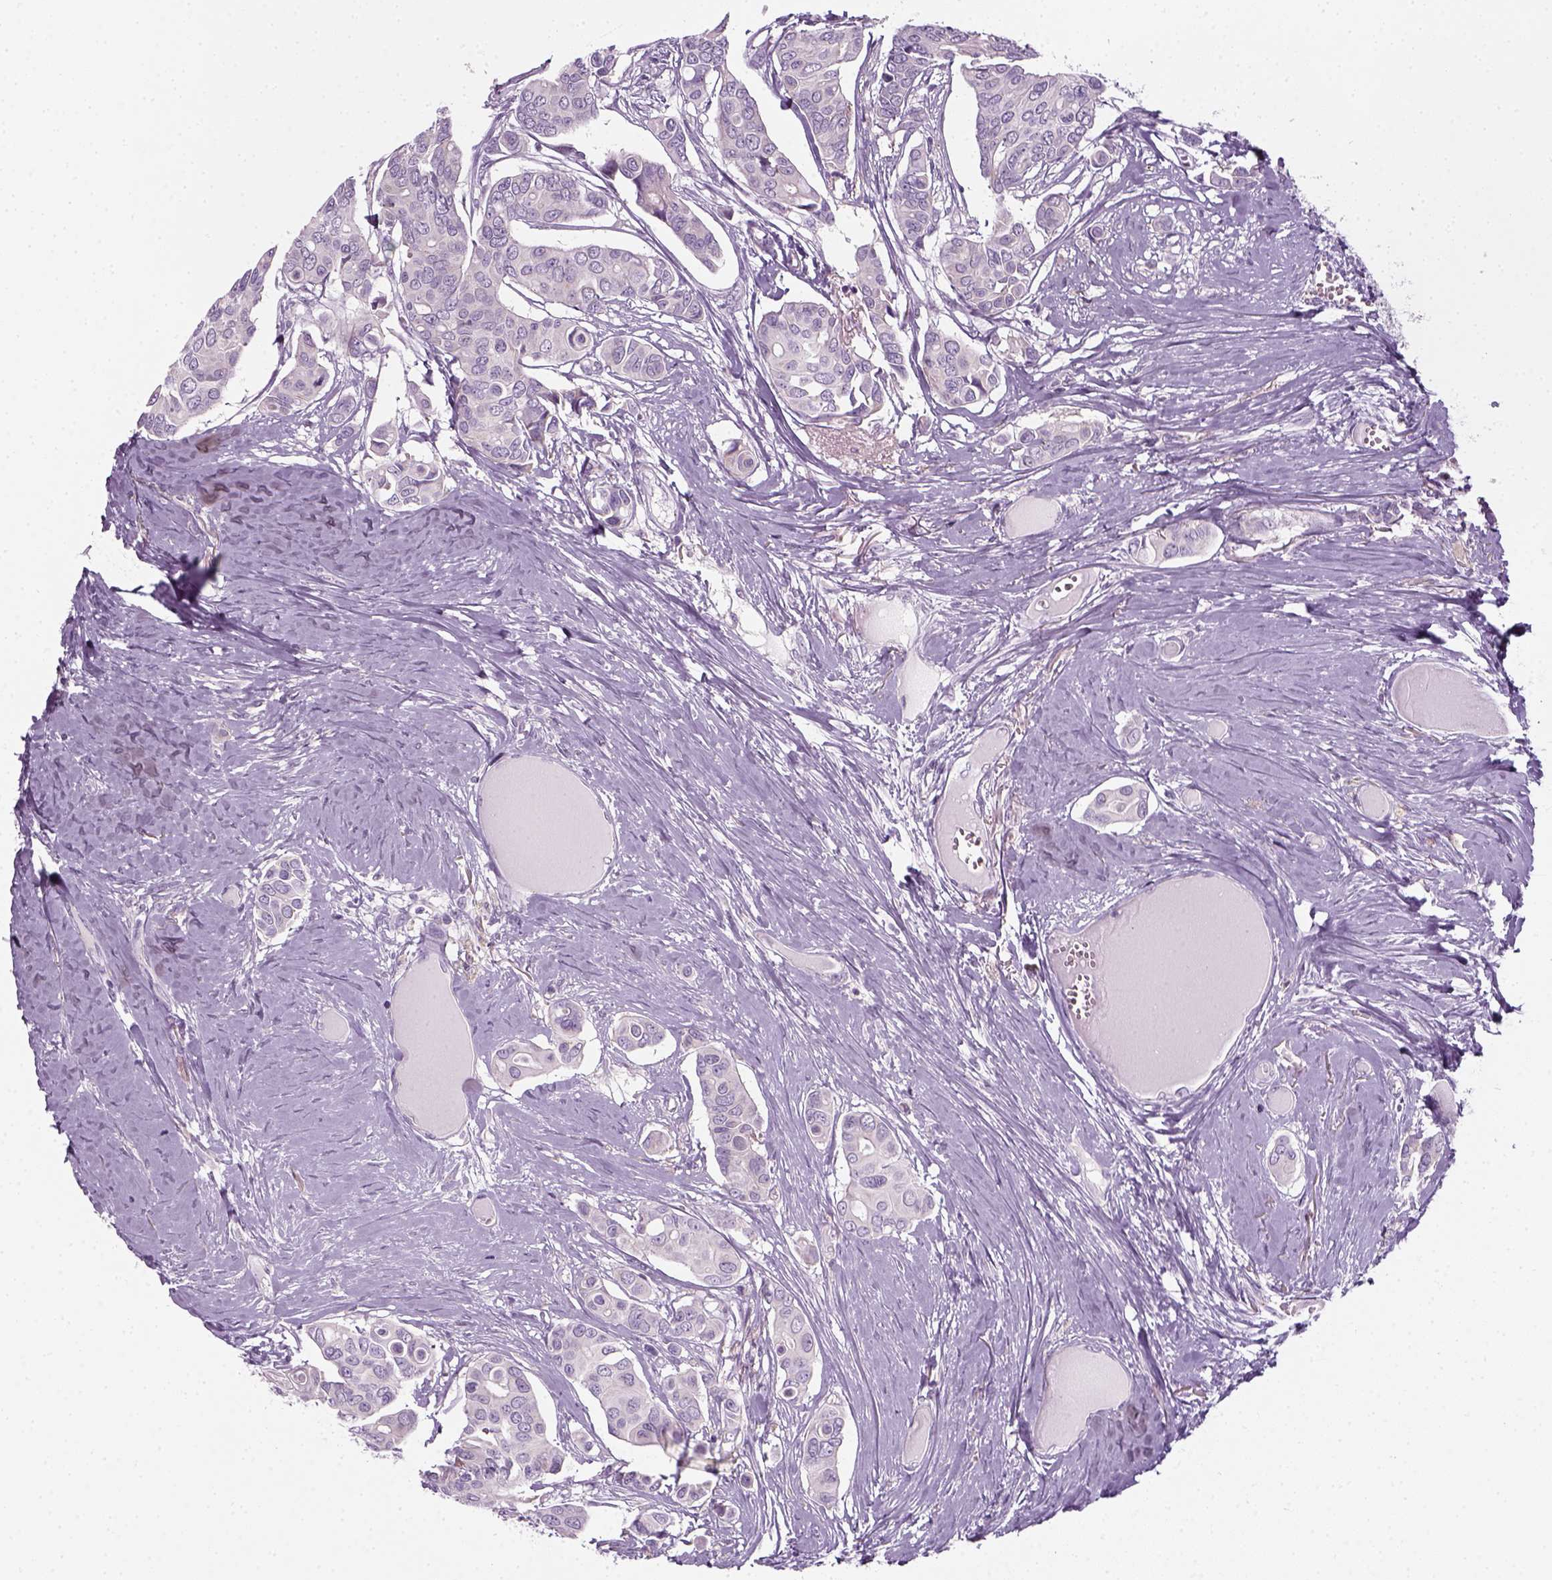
{"staining": {"intensity": "negative", "quantity": "none", "location": "none"}, "tissue": "breast cancer", "cell_type": "Tumor cells", "image_type": "cancer", "snomed": [{"axis": "morphology", "description": "Duct carcinoma"}, {"axis": "topography", "description": "Breast"}], "caption": "High power microscopy image of an immunohistochemistry (IHC) photomicrograph of breast infiltrating ductal carcinoma, revealing no significant staining in tumor cells.", "gene": "IL4", "patient": {"sex": "female", "age": 54}}